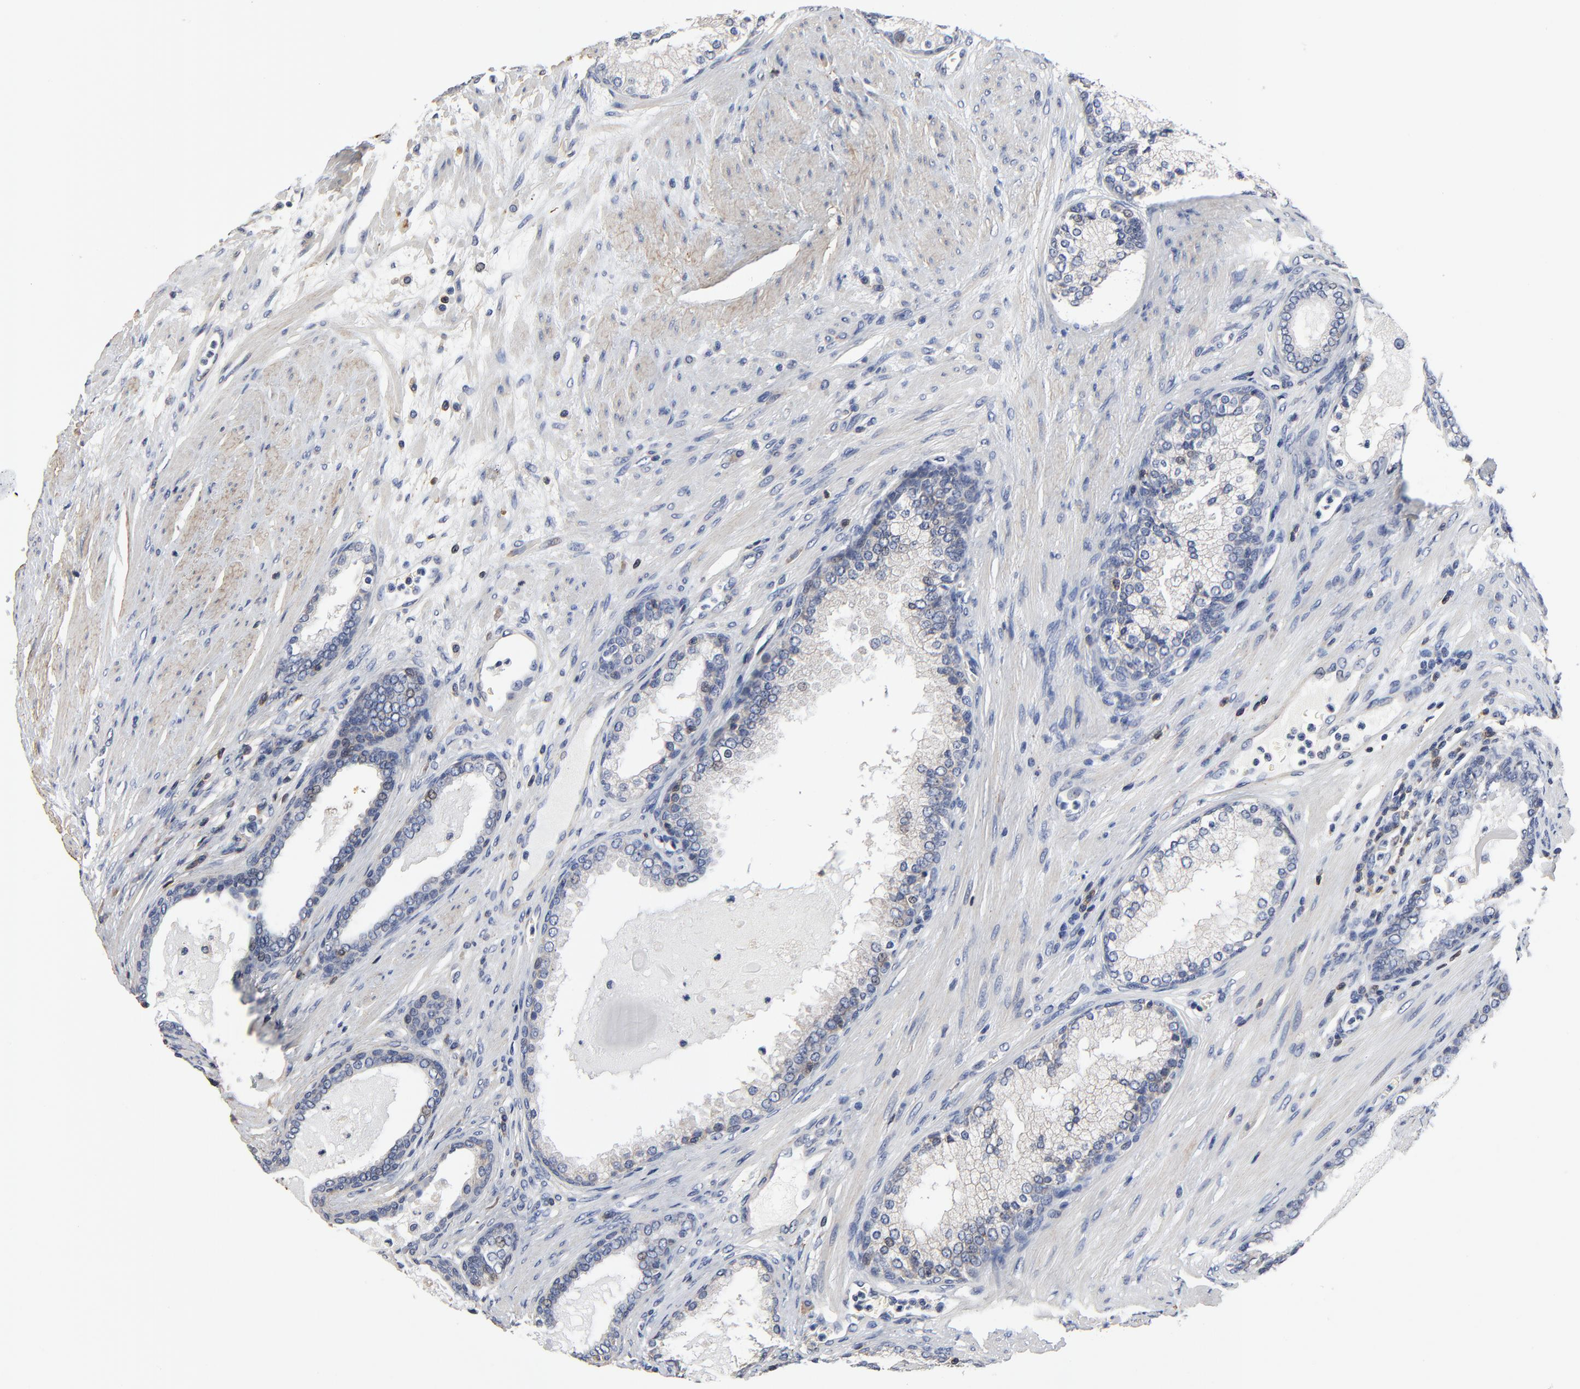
{"staining": {"intensity": "negative", "quantity": "none", "location": "none"}, "tissue": "prostate cancer", "cell_type": "Tumor cells", "image_type": "cancer", "snomed": [{"axis": "morphology", "description": "Adenocarcinoma, Medium grade"}, {"axis": "topography", "description": "Prostate"}], "caption": "Immunohistochemical staining of human prostate cancer exhibits no significant positivity in tumor cells.", "gene": "SKAP1", "patient": {"sex": "male", "age": 72}}